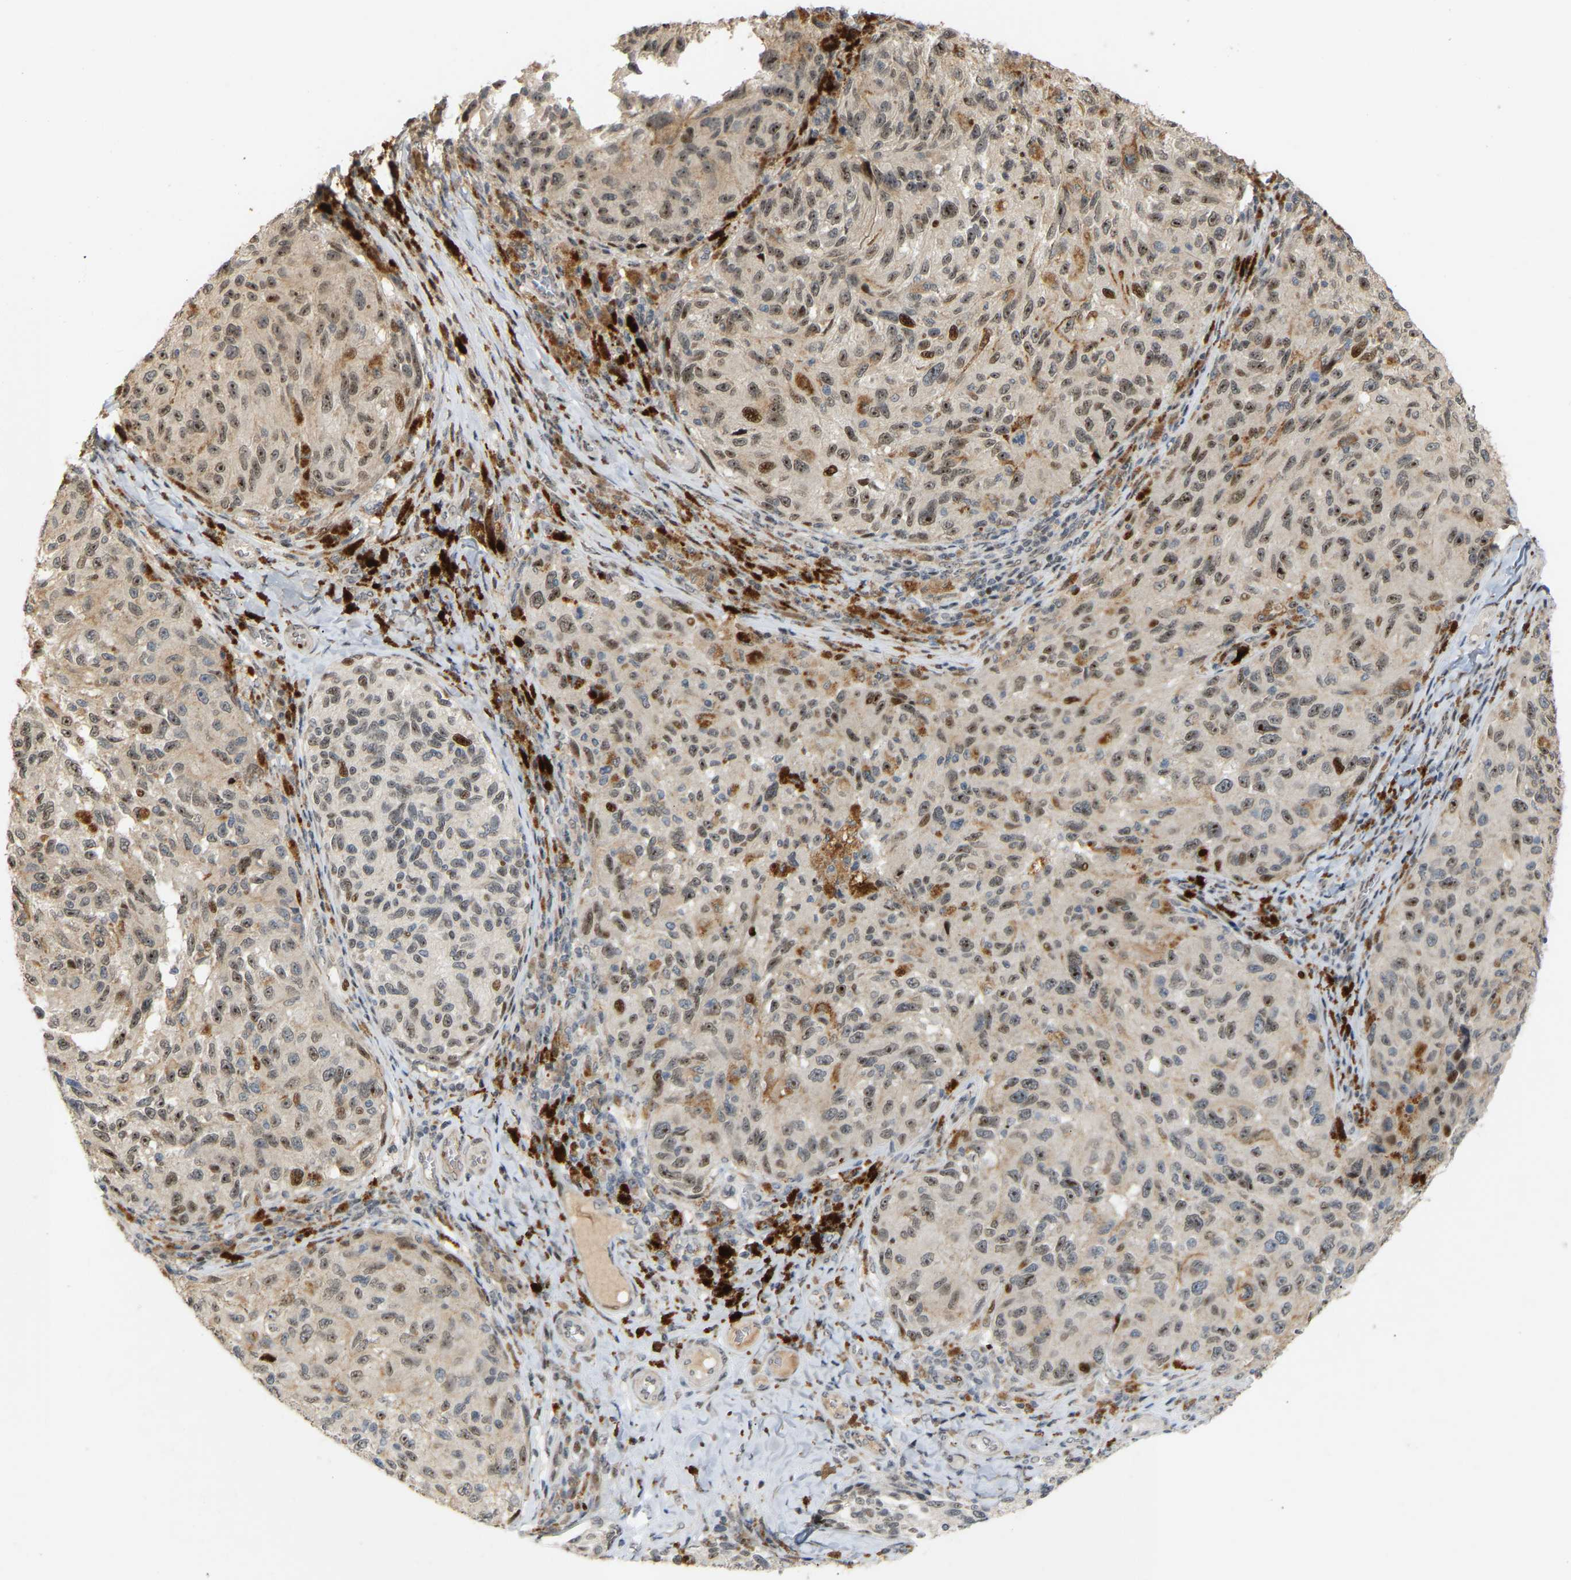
{"staining": {"intensity": "moderate", "quantity": "<25%", "location": "nuclear"}, "tissue": "melanoma", "cell_type": "Tumor cells", "image_type": "cancer", "snomed": [{"axis": "morphology", "description": "Malignant melanoma, NOS"}, {"axis": "topography", "description": "Skin"}], "caption": "Immunohistochemistry (IHC) (DAB (3,3'-diaminobenzidine)) staining of human malignant melanoma displays moderate nuclear protein staining in about <25% of tumor cells. The staining was performed using DAB (3,3'-diaminobenzidine) to visualize the protein expression in brown, while the nuclei were stained in blue with hematoxylin (Magnification: 20x).", "gene": "PTPN4", "patient": {"sex": "female", "age": 73}}